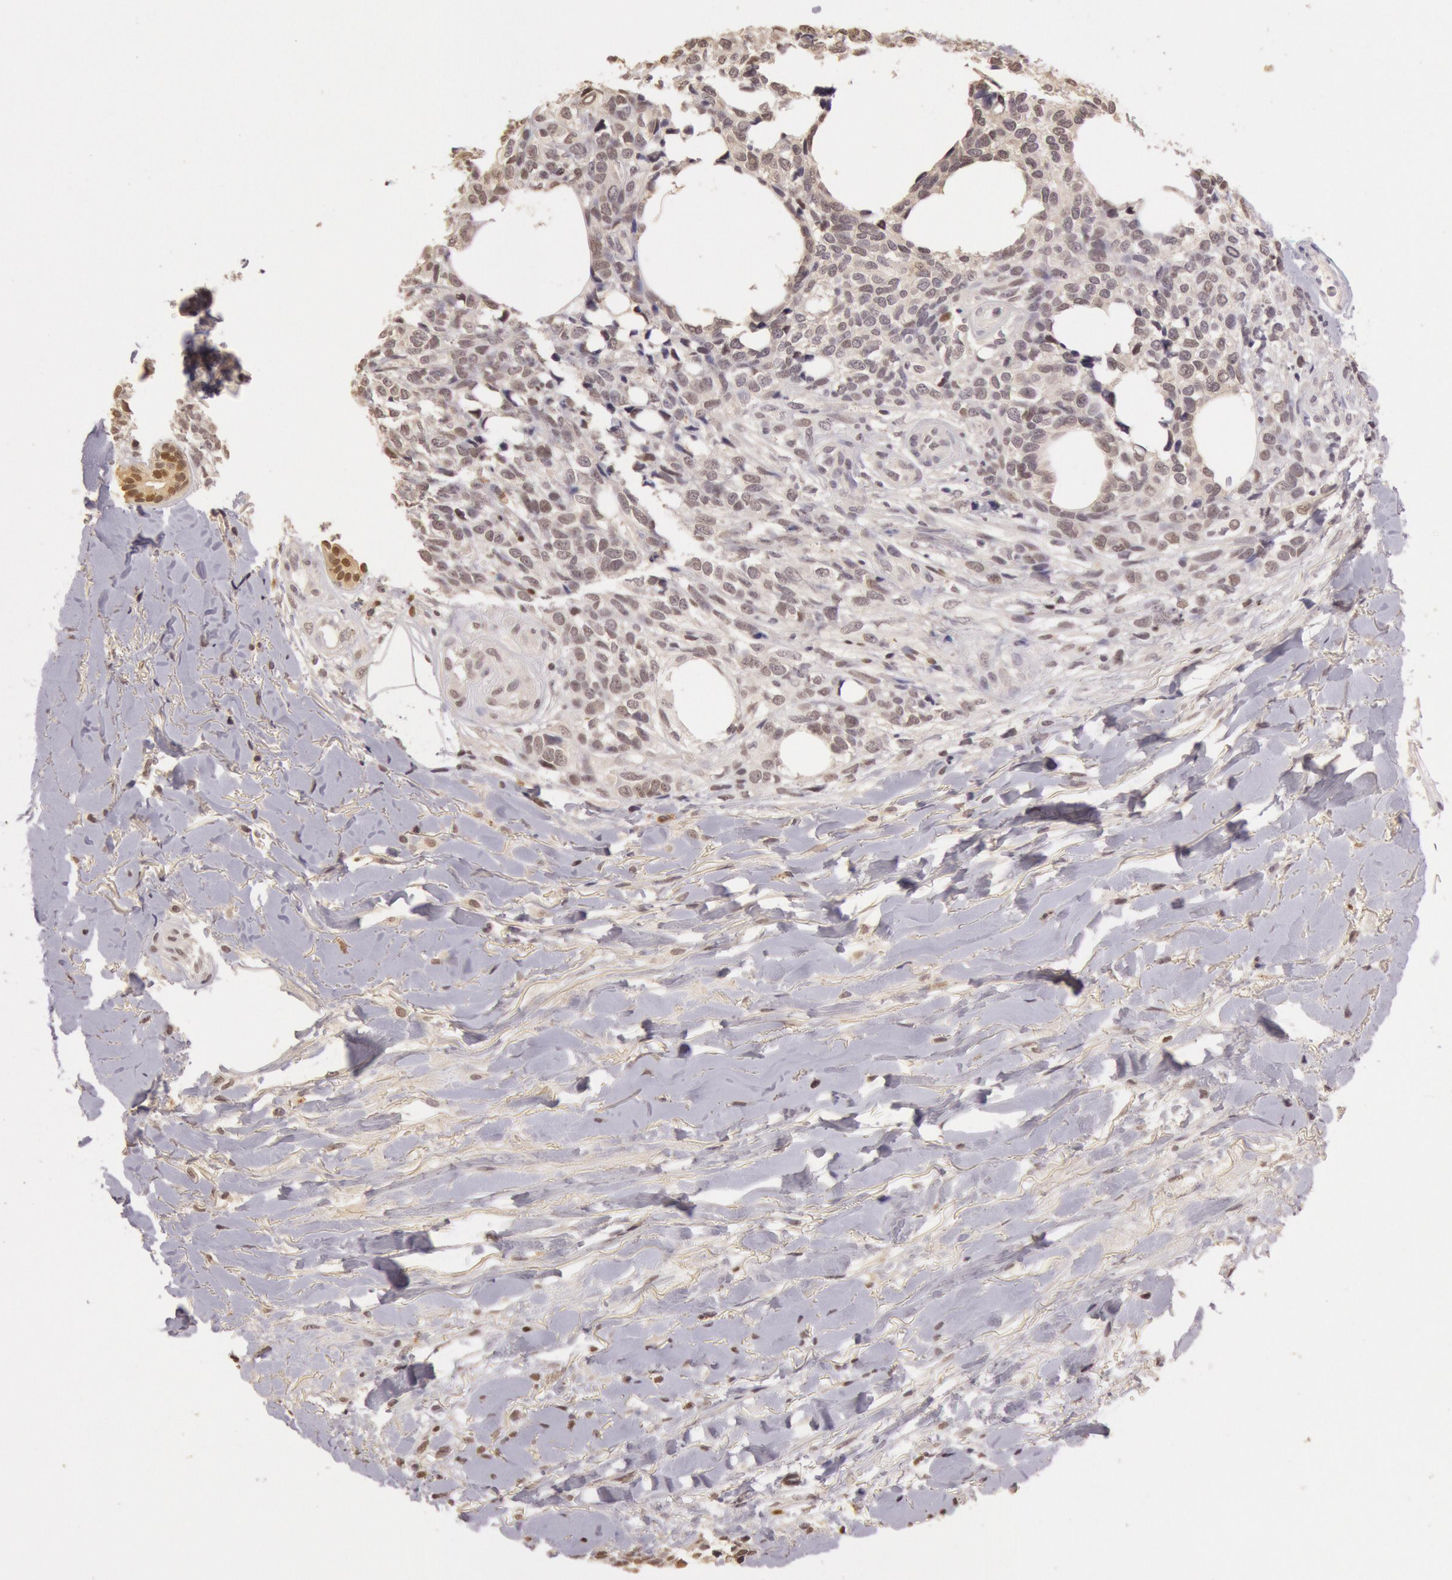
{"staining": {"intensity": "weak", "quantity": "25%-75%", "location": "nuclear"}, "tissue": "melanoma", "cell_type": "Tumor cells", "image_type": "cancer", "snomed": [{"axis": "morphology", "description": "Malignant melanoma, NOS"}, {"axis": "topography", "description": "Skin"}], "caption": "A high-resolution micrograph shows IHC staining of melanoma, which exhibits weak nuclear expression in approximately 25%-75% of tumor cells.", "gene": "SOD1", "patient": {"sex": "female", "age": 85}}